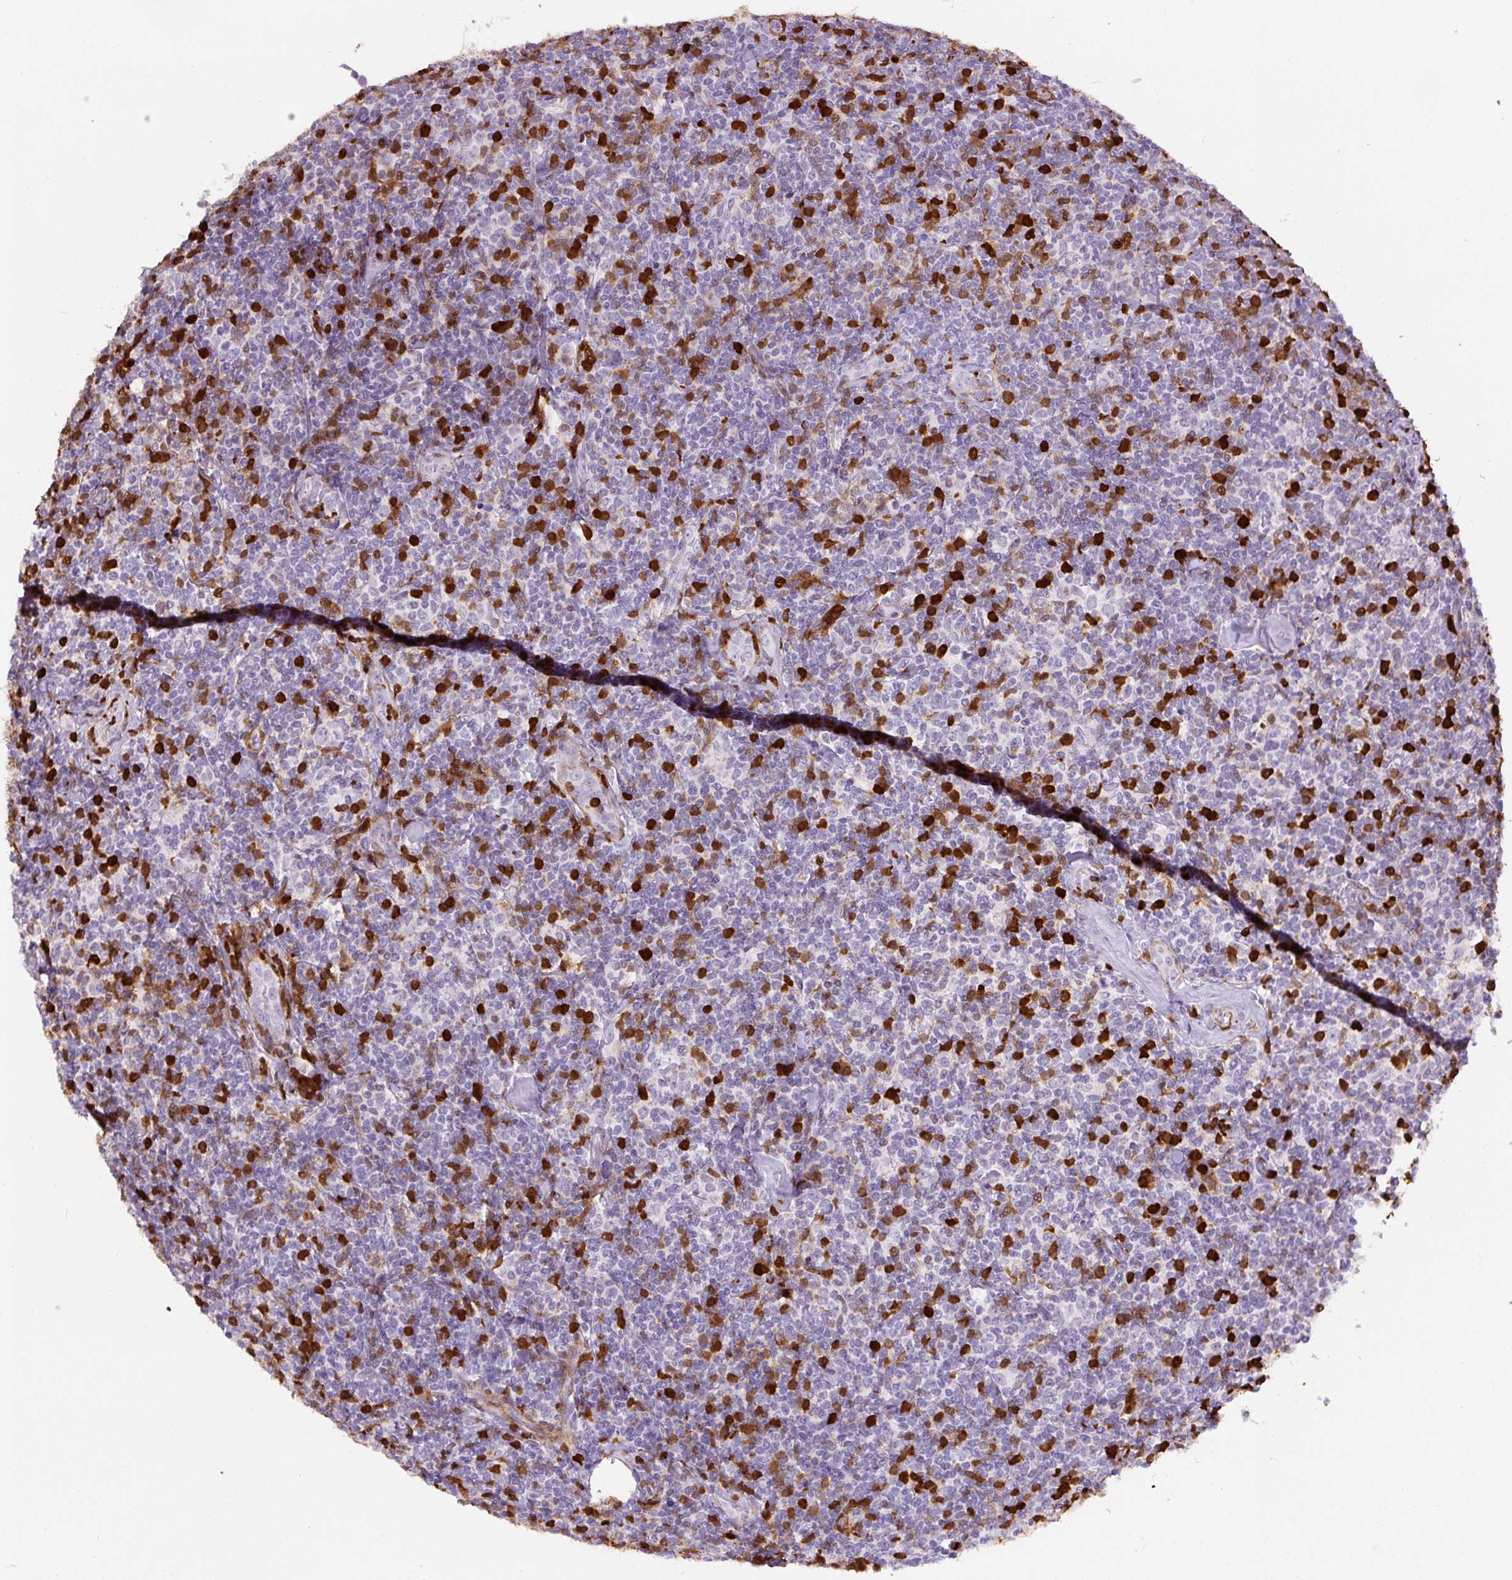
{"staining": {"intensity": "strong", "quantity": "<25%", "location": "cytoplasmic/membranous,nuclear"}, "tissue": "lymphoma", "cell_type": "Tumor cells", "image_type": "cancer", "snomed": [{"axis": "morphology", "description": "Malignant lymphoma, non-Hodgkin's type, Low grade"}, {"axis": "topography", "description": "Lymph node"}], "caption": "This photomicrograph reveals IHC staining of human lymphoma, with medium strong cytoplasmic/membranous and nuclear staining in about <25% of tumor cells.", "gene": "S100A4", "patient": {"sex": "female", "age": 56}}